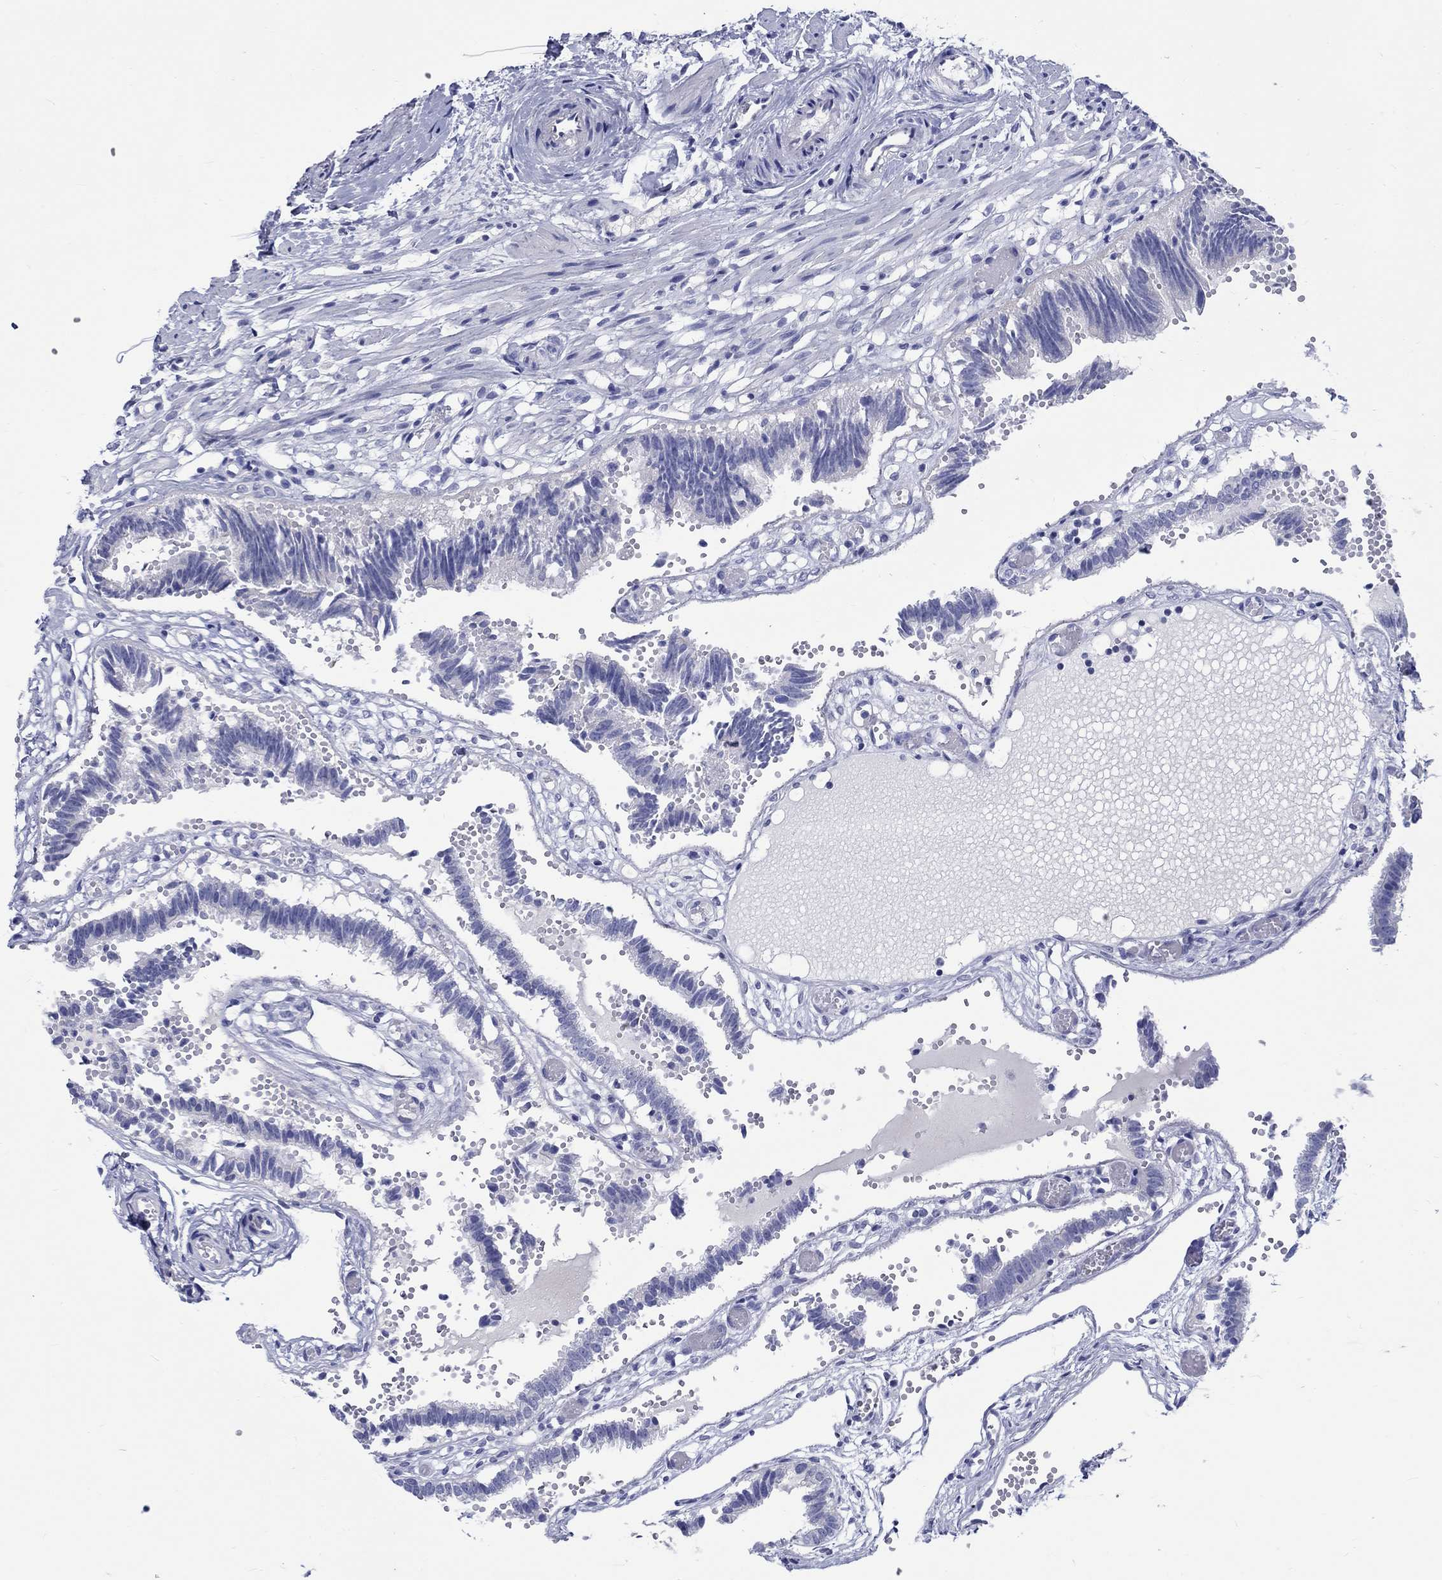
{"staining": {"intensity": "negative", "quantity": "none", "location": "none"}, "tissue": "fallopian tube", "cell_type": "Glandular cells", "image_type": "normal", "snomed": [{"axis": "morphology", "description": "Normal tissue, NOS"}, {"axis": "topography", "description": "Fallopian tube"}], "caption": "Histopathology image shows no protein positivity in glandular cells of unremarkable fallopian tube.", "gene": "SH2D7", "patient": {"sex": "female", "age": 37}}